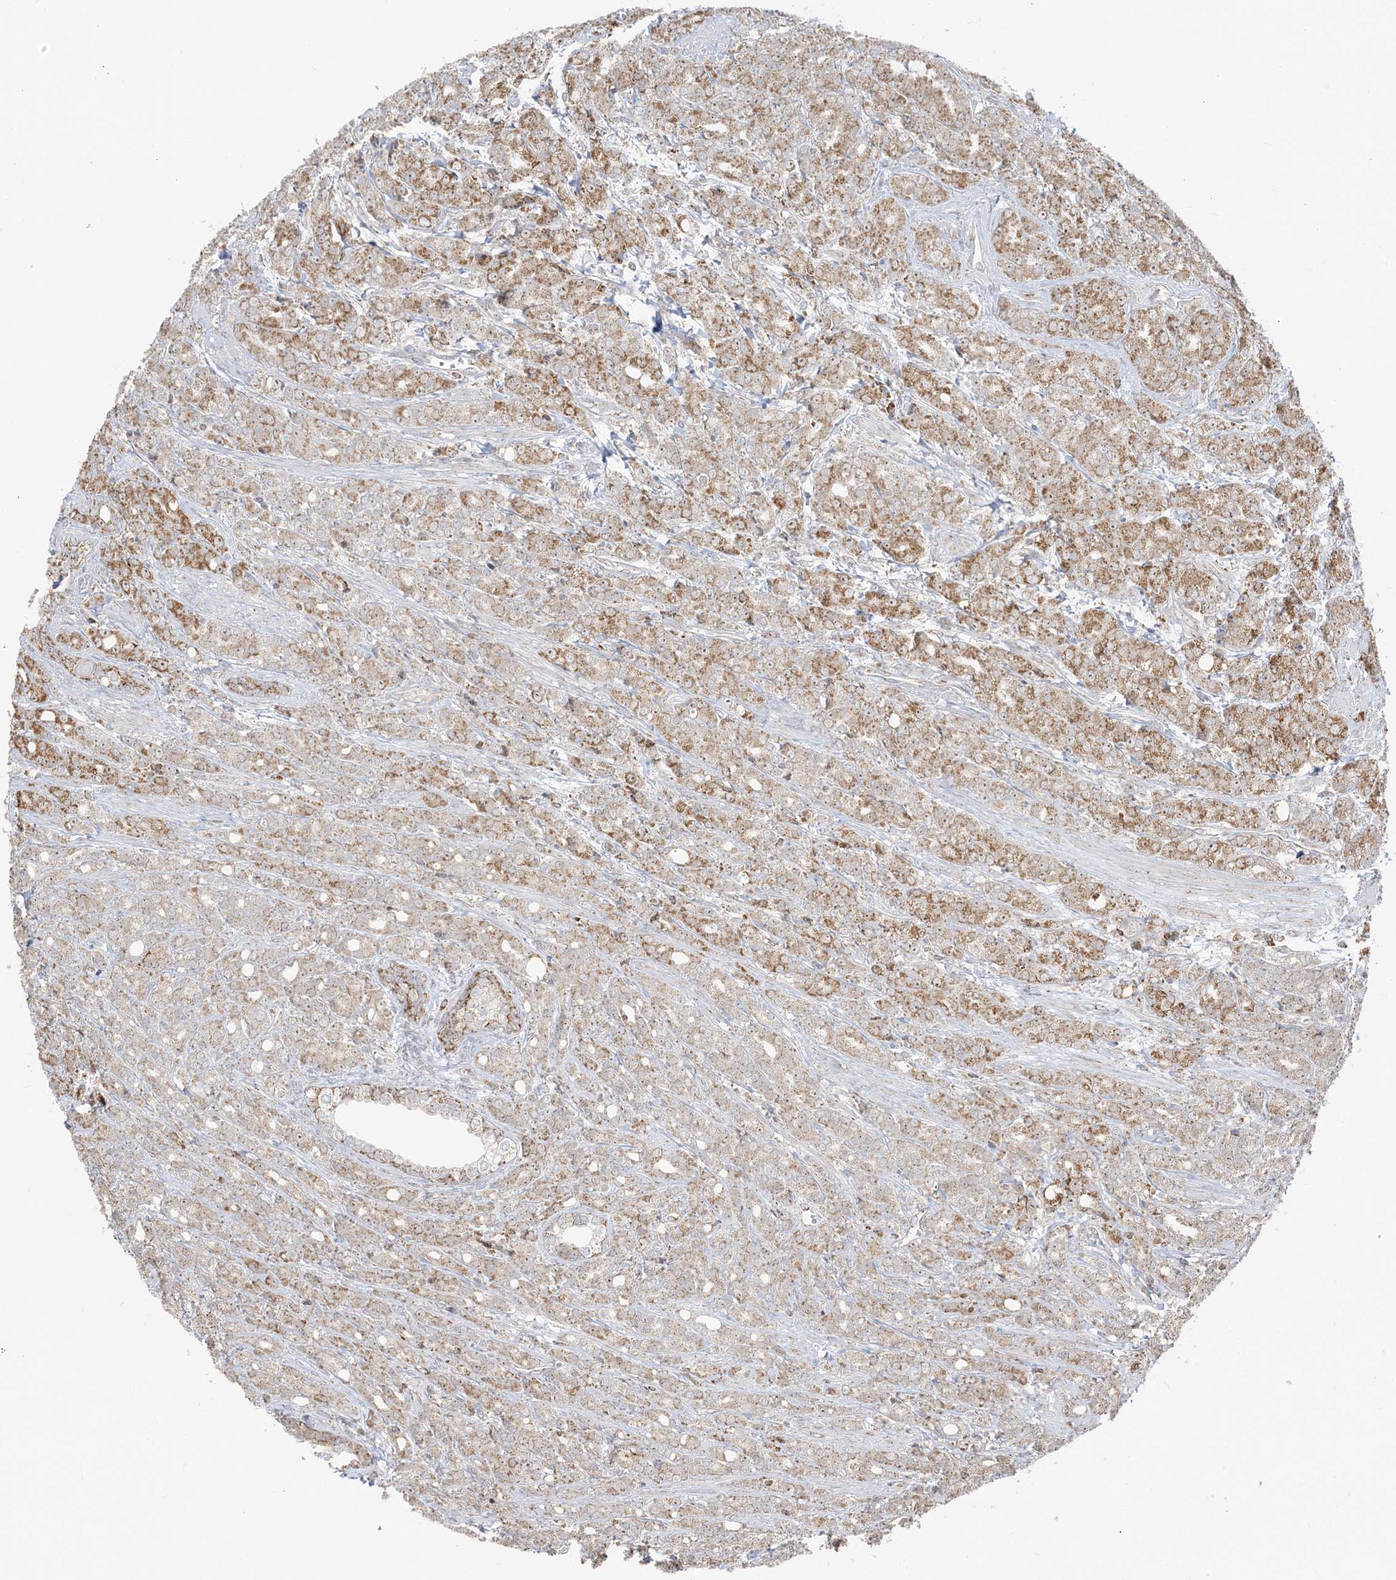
{"staining": {"intensity": "moderate", "quantity": "25%-75%", "location": "cytoplasmic/membranous,nuclear"}, "tissue": "prostate cancer", "cell_type": "Tumor cells", "image_type": "cancer", "snomed": [{"axis": "morphology", "description": "Adenocarcinoma, High grade"}, {"axis": "topography", "description": "Prostate"}], "caption": "A micrograph showing moderate cytoplasmic/membranous and nuclear positivity in about 25%-75% of tumor cells in prostate cancer (adenocarcinoma (high-grade)), as visualized by brown immunohistochemical staining.", "gene": "MAPKBP1", "patient": {"sex": "male", "age": 62}}